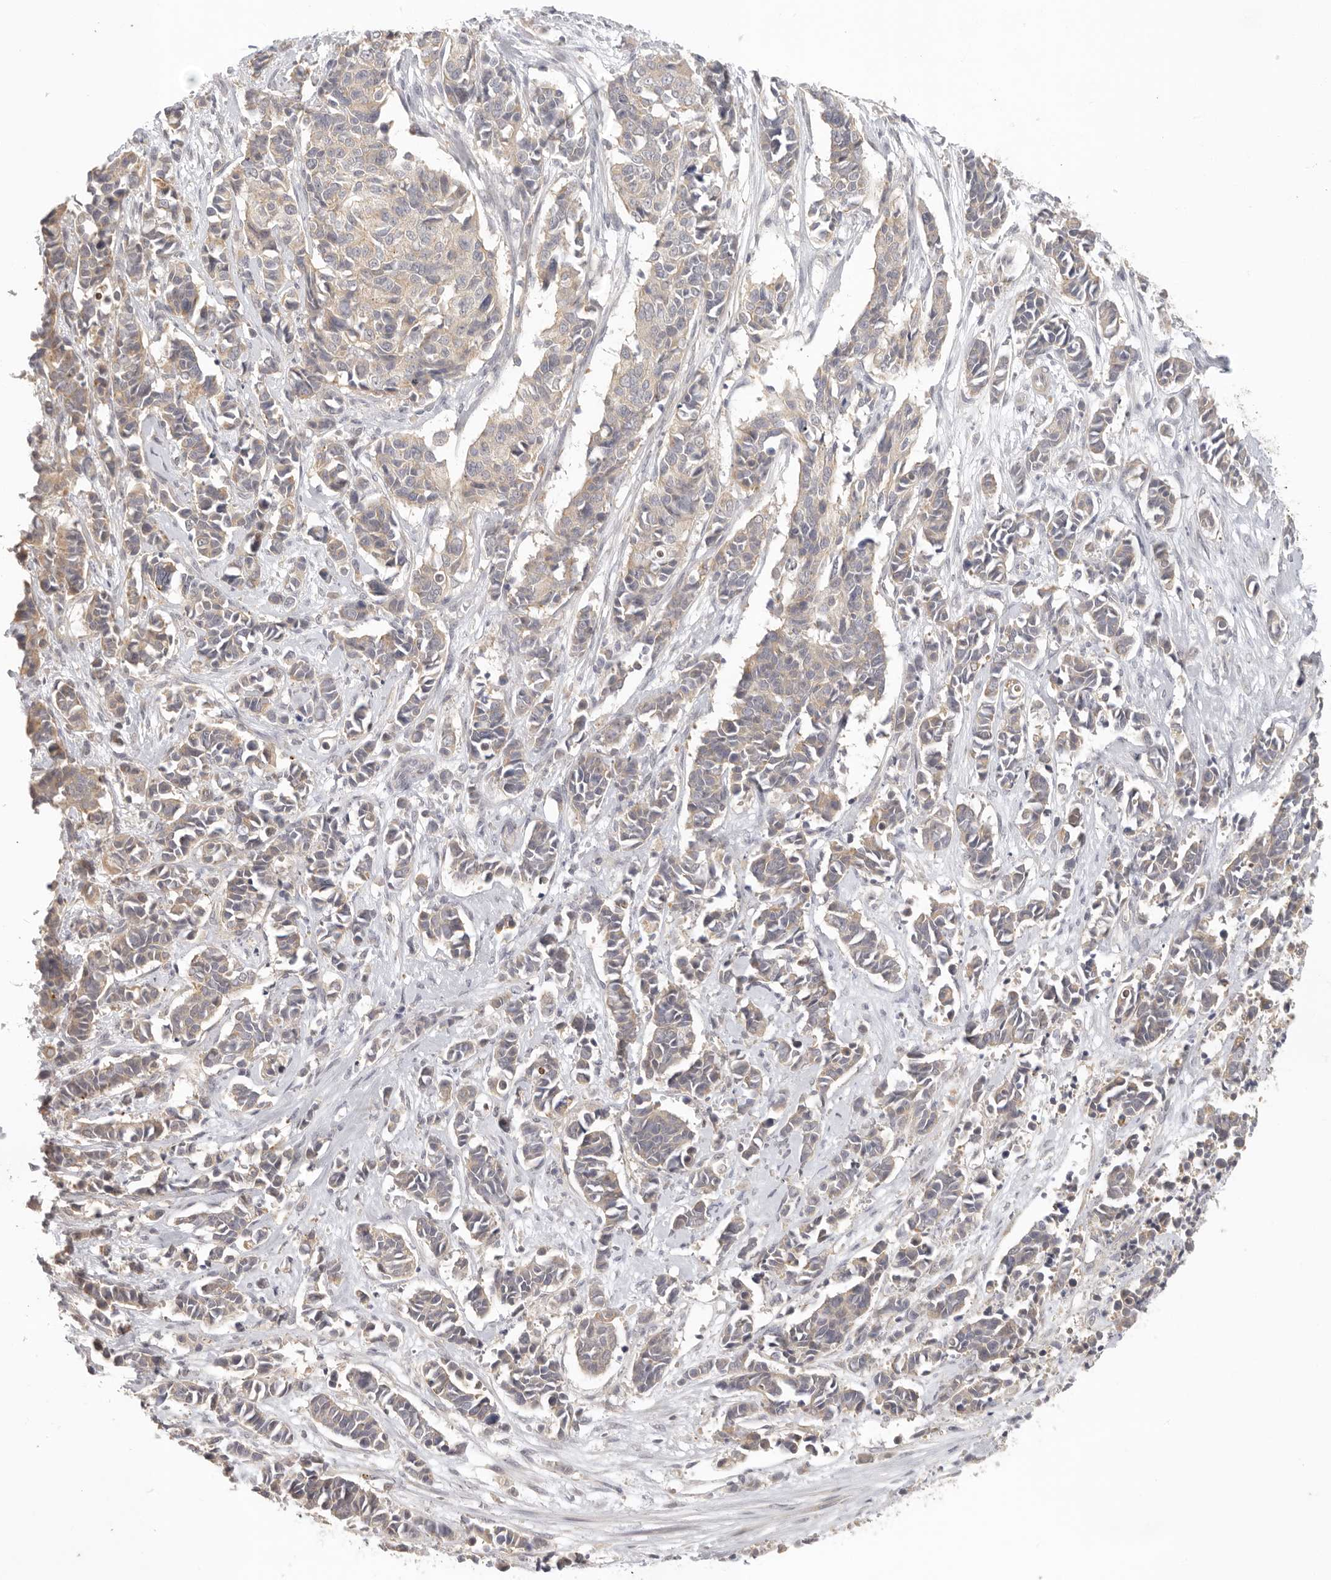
{"staining": {"intensity": "weak", "quantity": "25%-75%", "location": "cytoplasmic/membranous"}, "tissue": "cervical cancer", "cell_type": "Tumor cells", "image_type": "cancer", "snomed": [{"axis": "morphology", "description": "Normal tissue, NOS"}, {"axis": "morphology", "description": "Squamous cell carcinoma, NOS"}, {"axis": "topography", "description": "Cervix"}], "caption": "IHC histopathology image of human cervical cancer stained for a protein (brown), which exhibits low levels of weak cytoplasmic/membranous expression in about 25%-75% of tumor cells.", "gene": "AHDC1", "patient": {"sex": "female", "age": 35}}